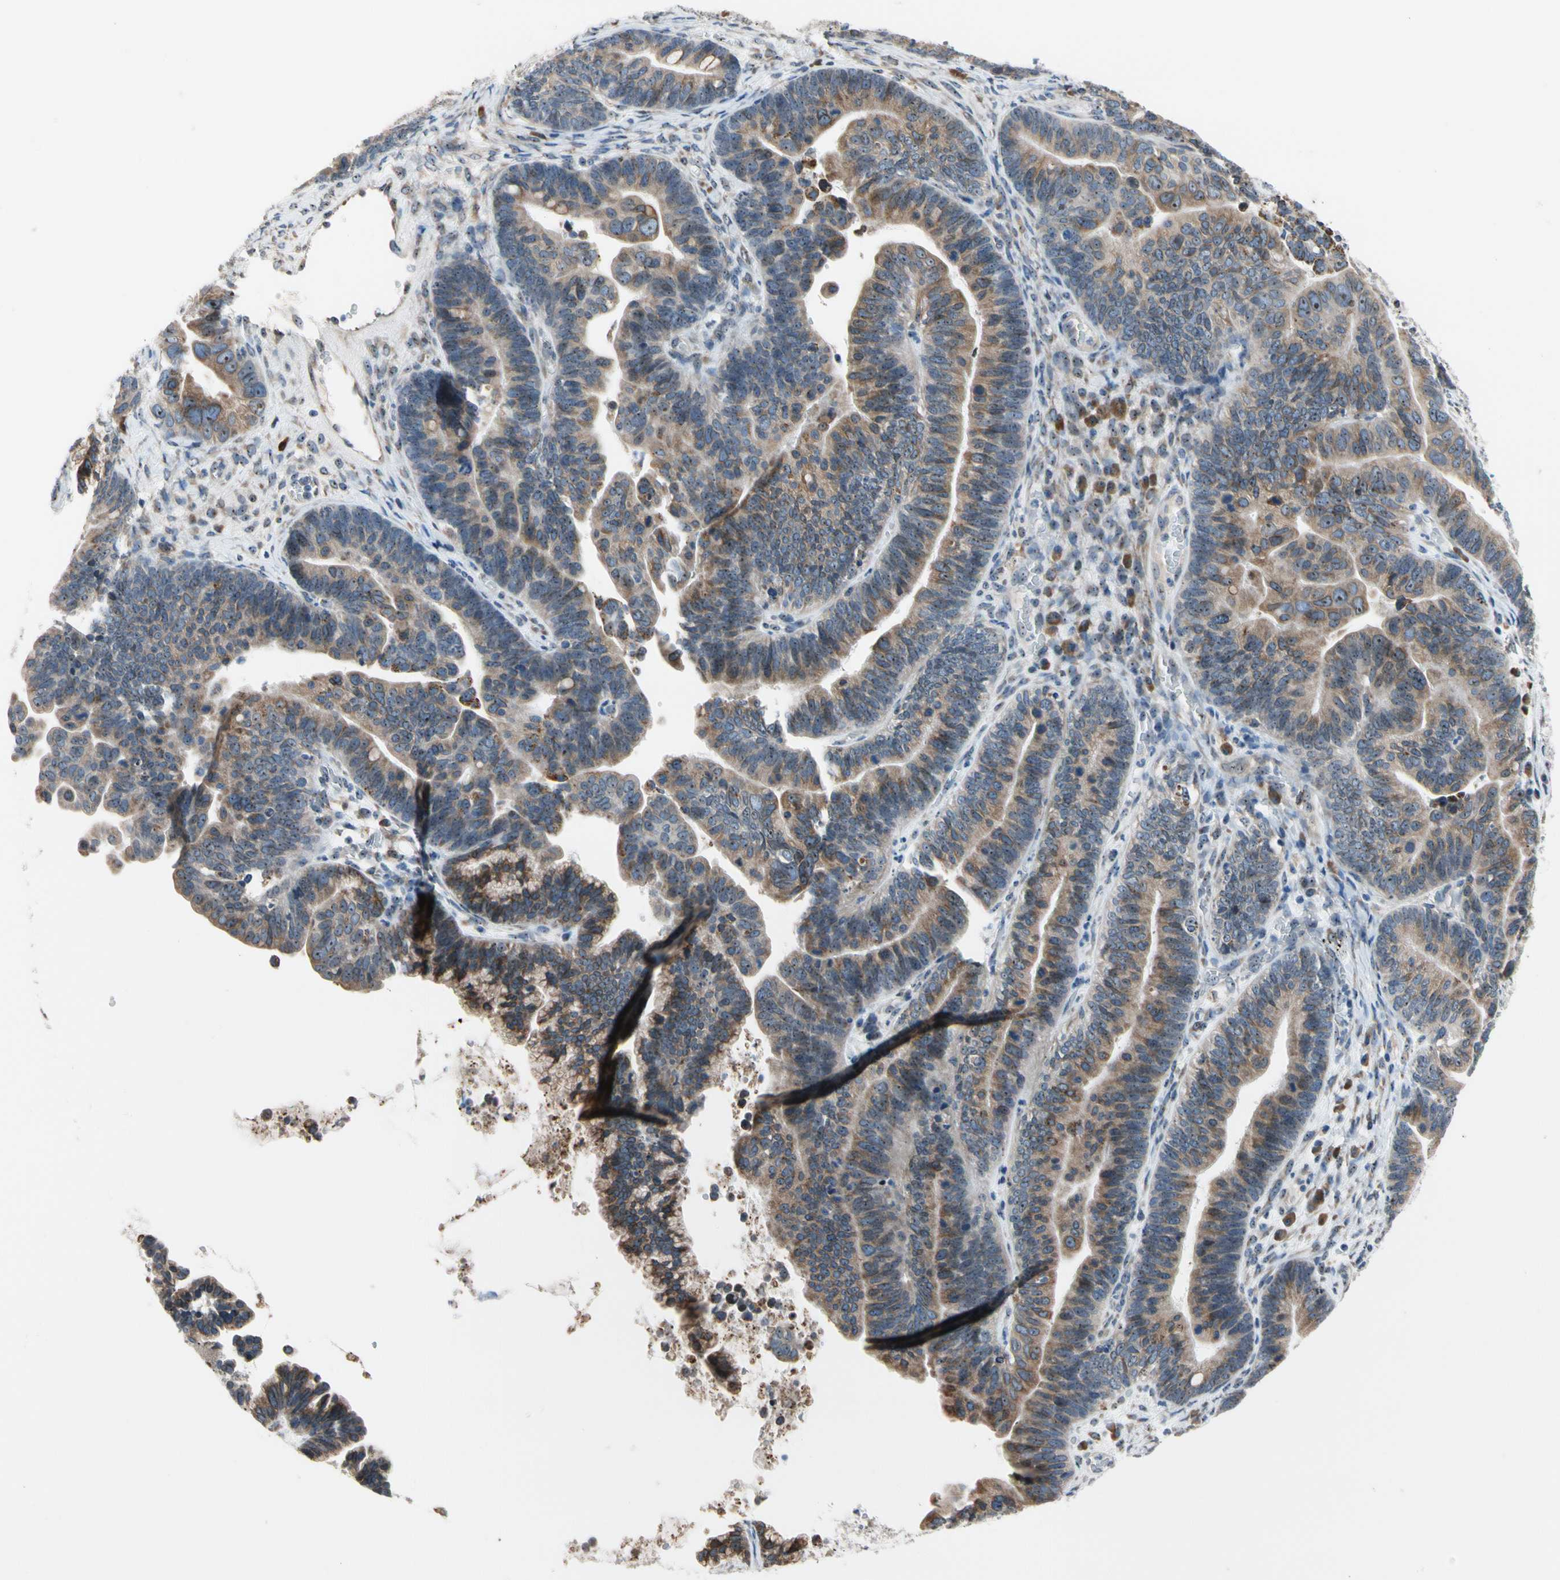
{"staining": {"intensity": "moderate", "quantity": ">75%", "location": "cytoplasmic/membranous"}, "tissue": "ovarian cancer", "cell_type": "Tumor cells", "image_type": "cancer", "snomed": [{"axis": "morphology", "description": "Cystadenocarcinoma, serous, NOS"}, {"axis": "topography", "description": "Ovary"}], "caption": "IHC micrograph of neoplastic tissue: human ovarian serous cystadenocarcinoma stained using IHC demonstrates medium levels of moderate protein expression localized specifically in the cytoplasmic/membranous of tumor cells, appearing as a cytoplasmic/membranous brown color.", "gene": "TMED7", "patient": {"sex": "female", "age": 56}}